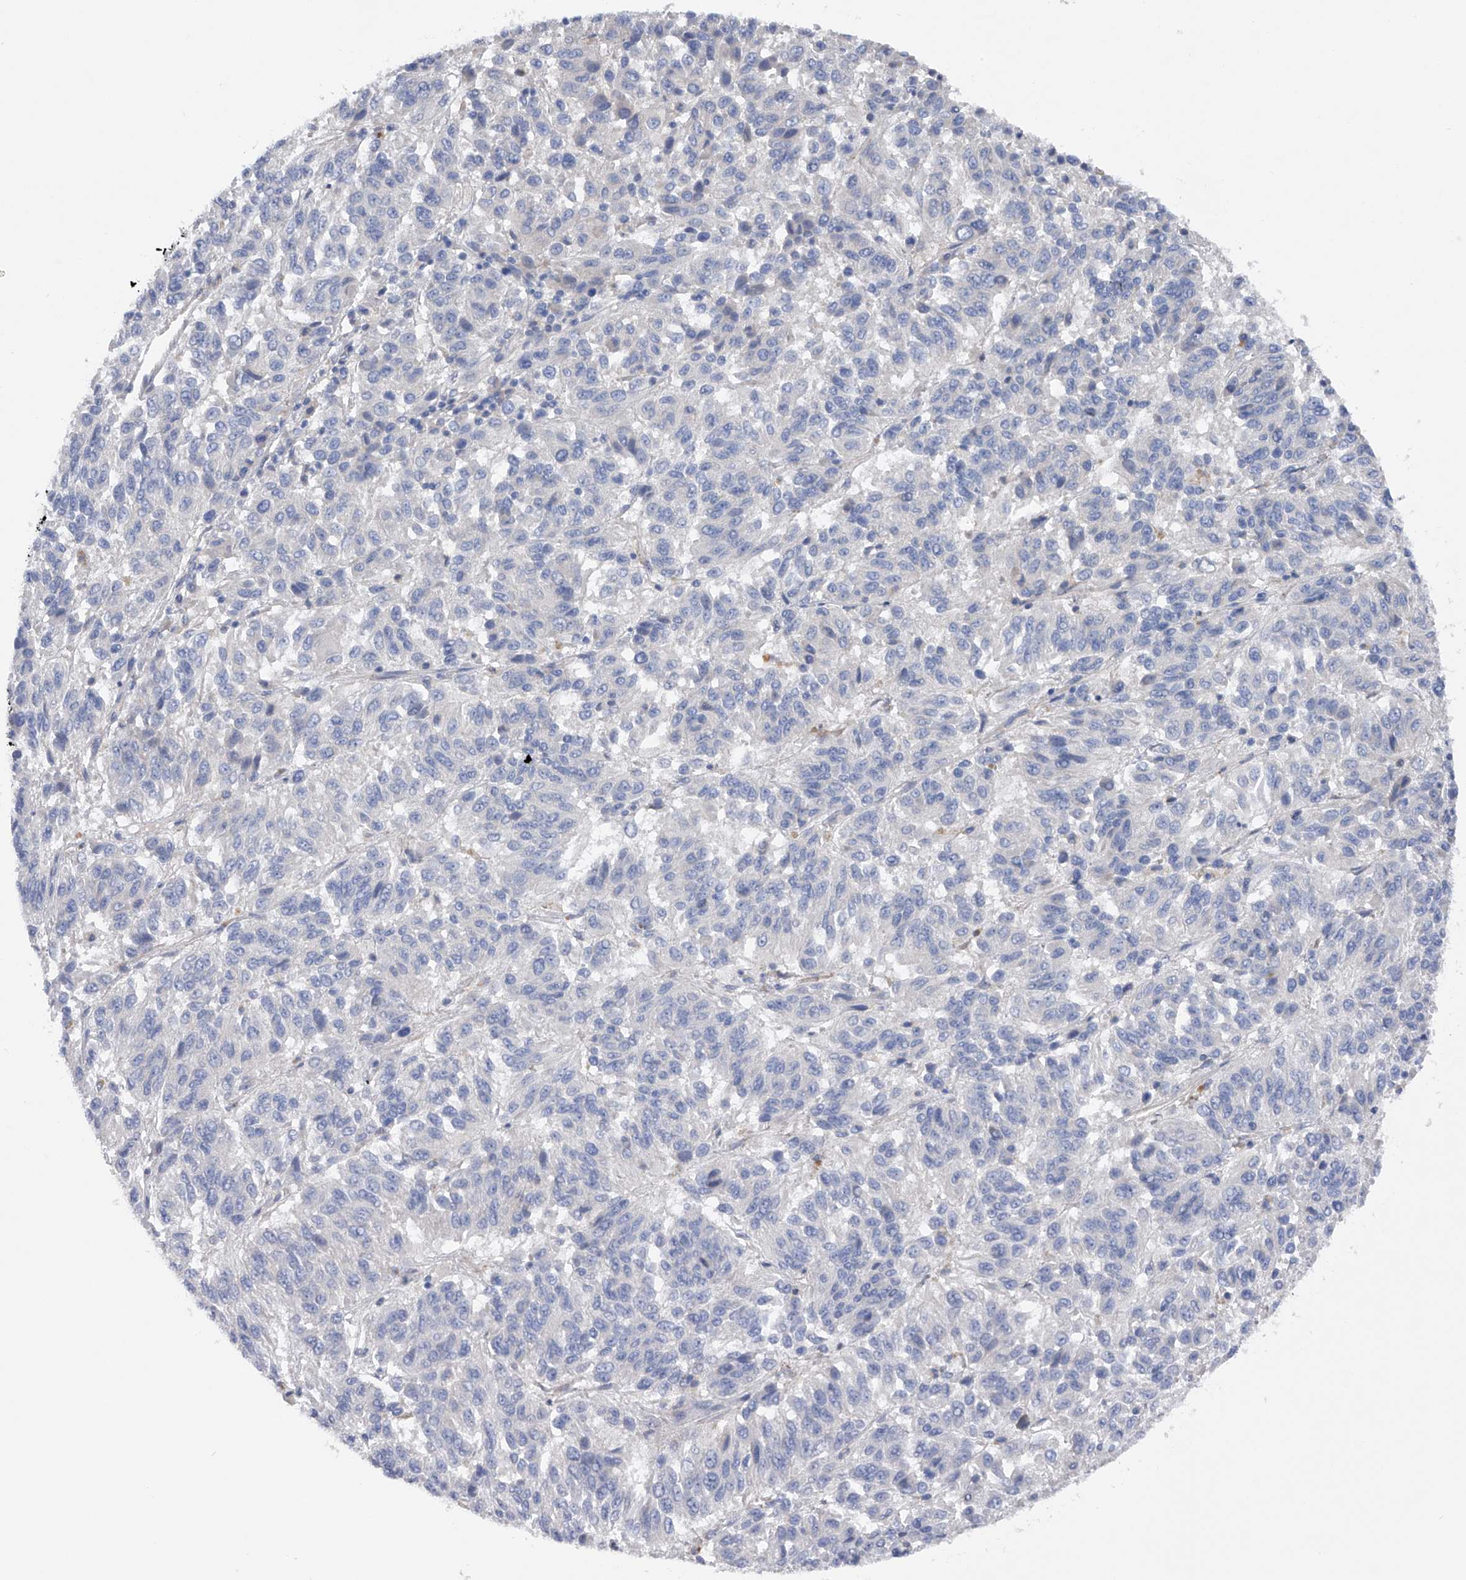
{"staining": {"intensity": "negative", "quantity": "none", "location": "none"}, "tissue": "melanoma", "cell_type": "Tumor cells", "image_type": "cancer", "snomed": [{"axis": "morphology", "description": "Malignant melanoma, Metastatic site"}, {"axis": "topography", "description": "Lung"}], "caption": "This is an IHC photomicrograph of malignant melanoma (metastatic site). There is no staining in tumor cells.", "gene": "RWDD2A", "patient": {"sex": "male", "age": 64}}